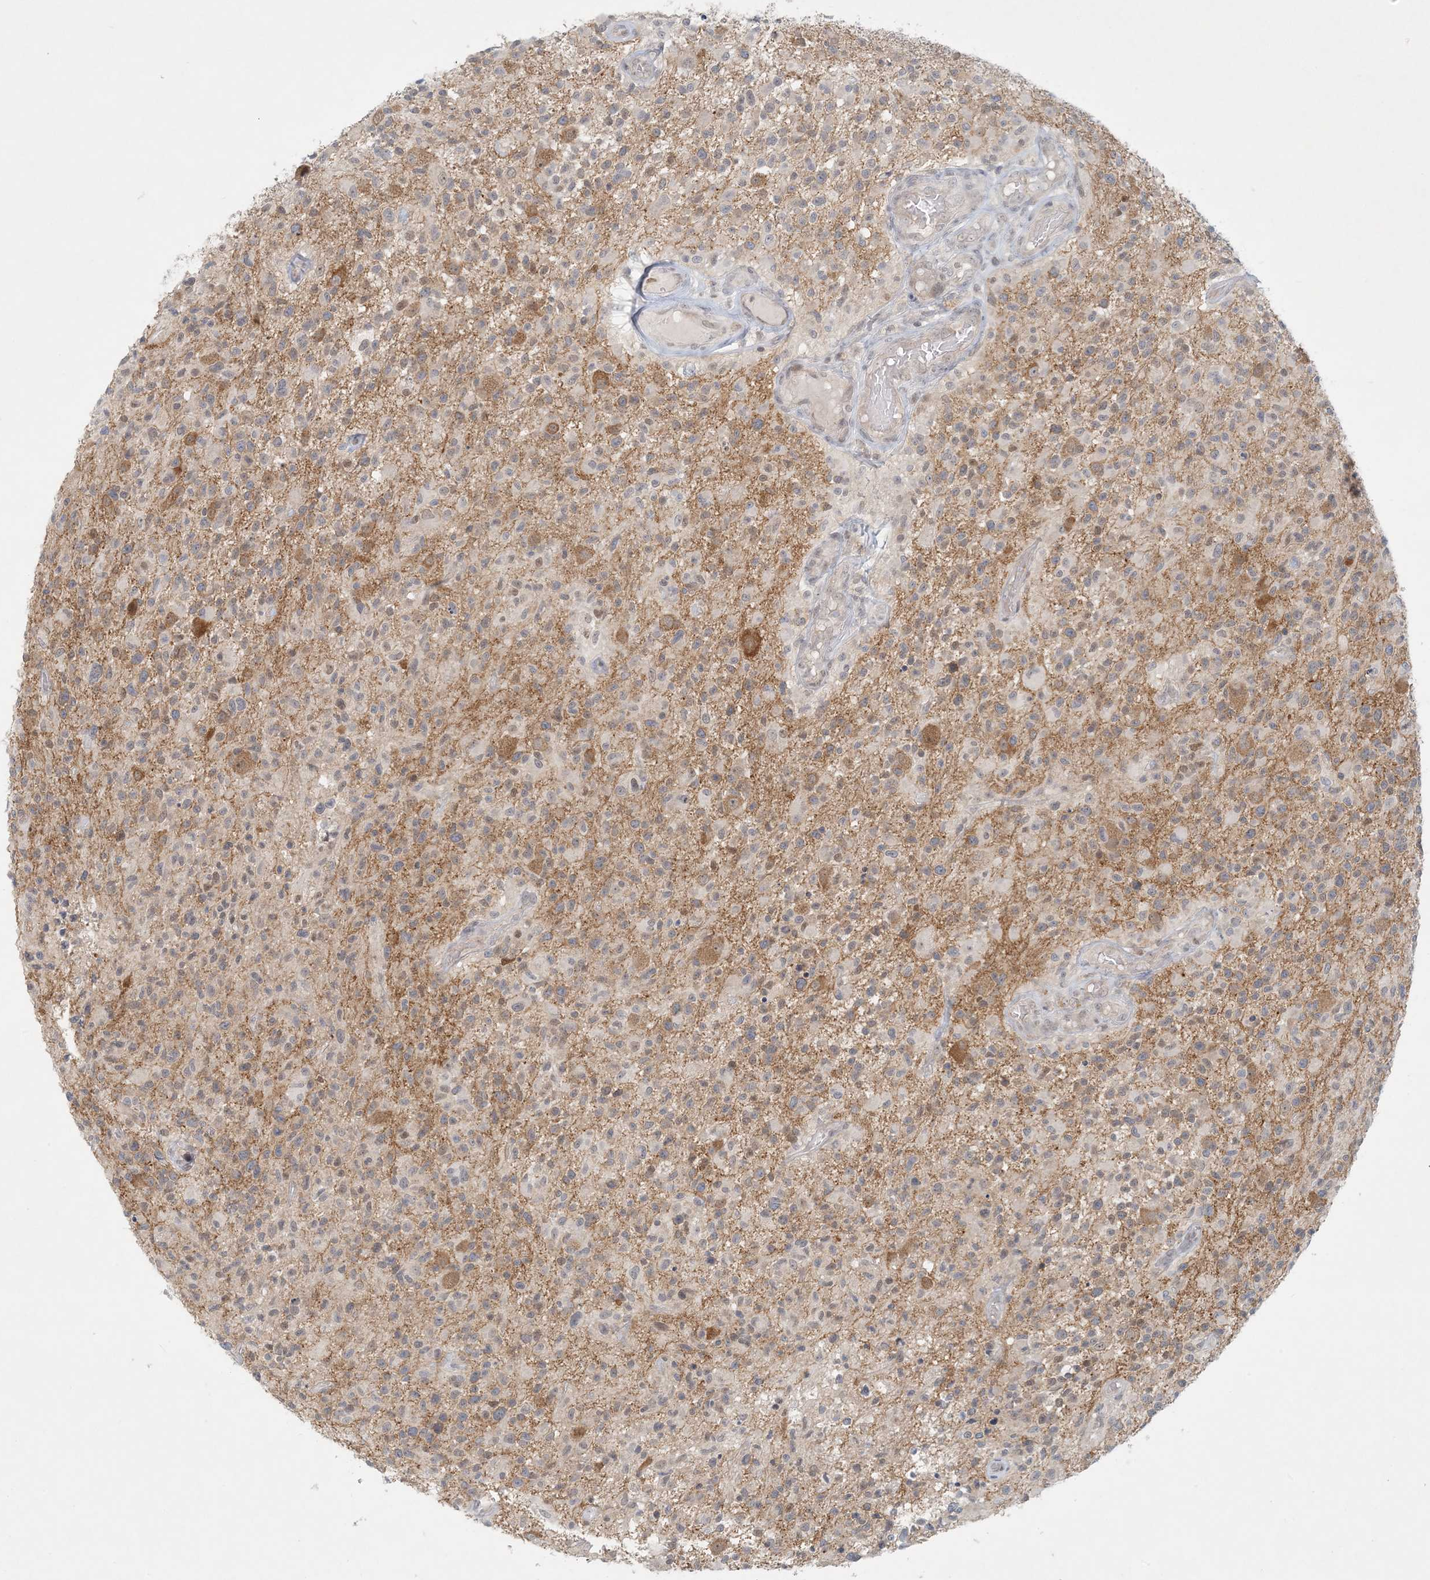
{"staining": {"intensity": "negative", "quantity": "none", "location": "none"}, "tissue": "glioma", "cell_type": "Tumor cells", "image_type": "cancer", "snomed": [{"axis": "morphology", "description": "Glioma, malignant, High grade"}, {"axis": "morphology", "description": "Glioblastoma, NOS"}, {"axis": "topography", "description": "Brain"}], "caption": "Immunohistochemical staining of human malignant glioma (high-grade) displays no significant expression in tumor cells.", "gene": "OBI1", "patient": {"sex": "male", "age": 60}}